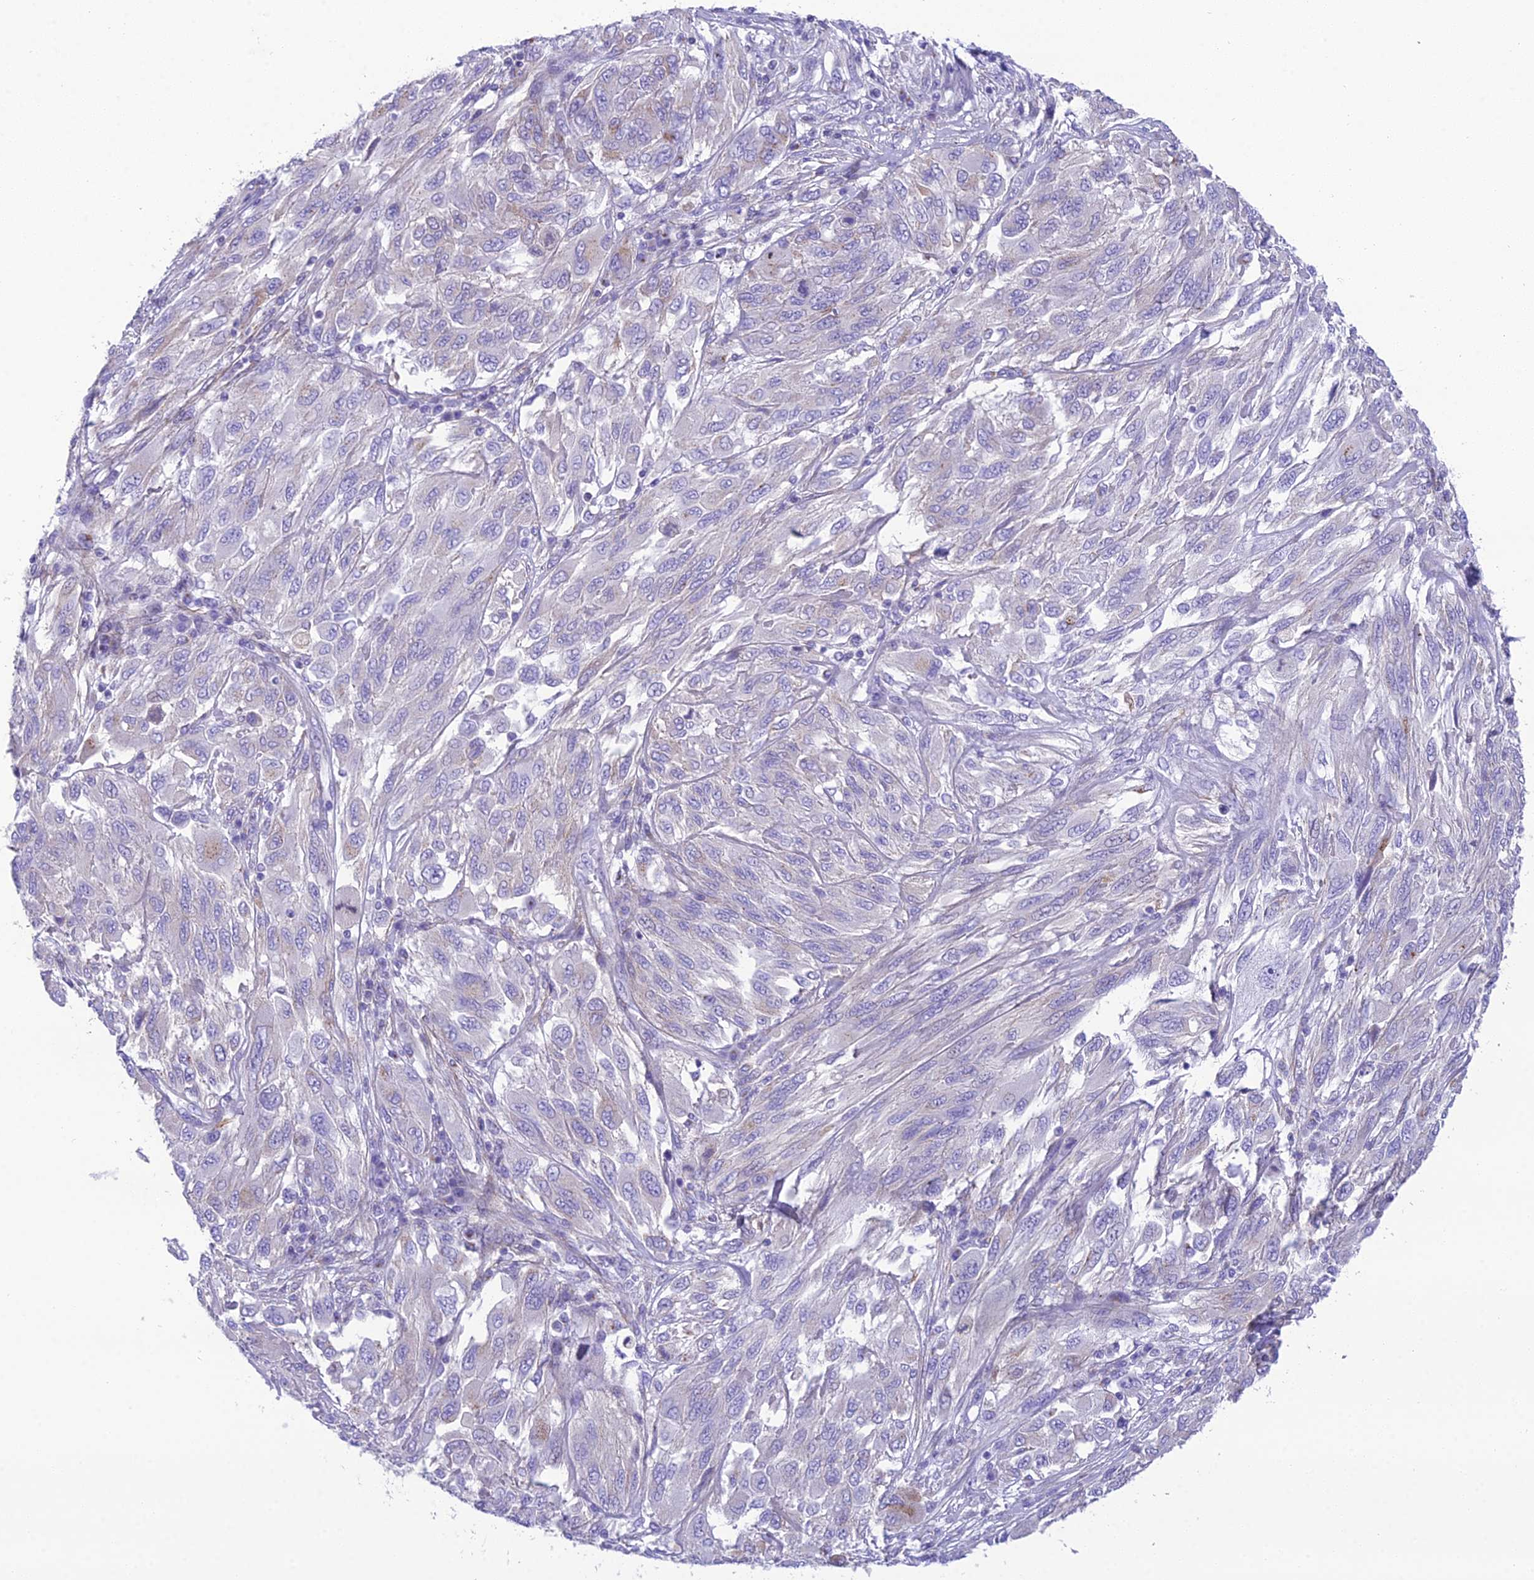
{"staining": {"intensity": "negative", "quantity": "none", "location": "none"}, "tissue": "melanoma", "cell_type": "Tumor cells", "image_type": "cancer", "snomed": [{"axis": "morphology", "description": "Malignant melanoma, NOS"}, {"axis": "topography", "description": "Skin"}], "caption": "DAB (3,3'-diaminobenzidine) immunohistochemical staining of malignant melanoma exhibits no significant positivity in tumor cells. The staining is performed using DAB brown chromogen with nuclei counter-stained in using hematoxylin.", "gene": "GFRA1", "patient": {"sex": "female", "age": 91}}